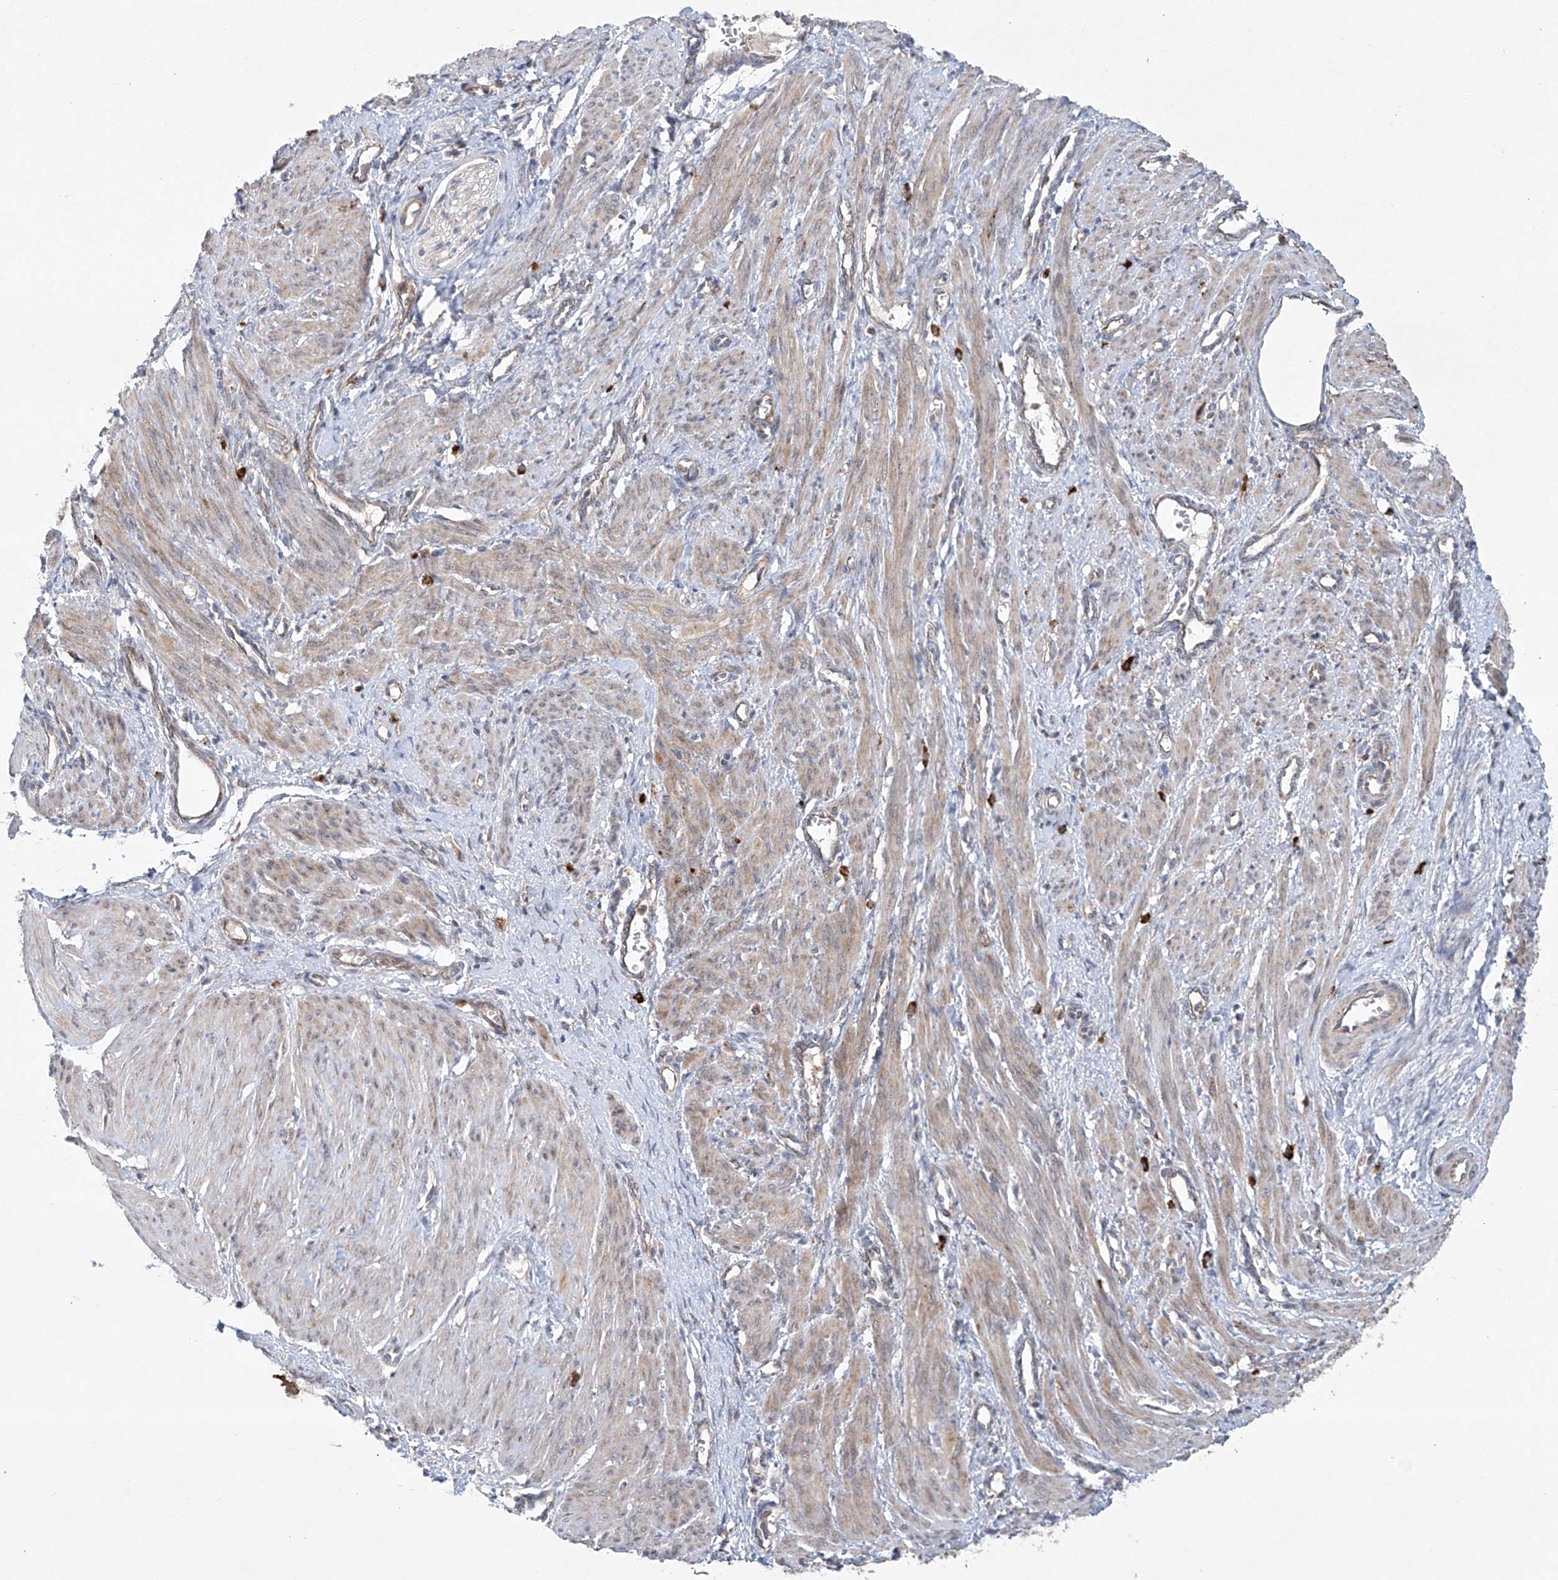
{"staining": {"intensity": "weak", "quantity": "25%-75%", "location": "cytoplasmic/membranous"}, "tissue": "smooth muscle", "cell_type": "Smooth muscle cells", "image_type": "normal", "snomed": [{"axis": "morphology", "description": "Normal tissue, NOS"}, {"axis": "topography", "description": "Endometrium"}], "caption": "Smooth muscle cells exhibit low levels of weak cytoplasmic/membranous staining in approximately 25%-75% of cells in normal smooth muscle.", "gene": "KLC4", "patient": {"sex": "female", "age": 33}}